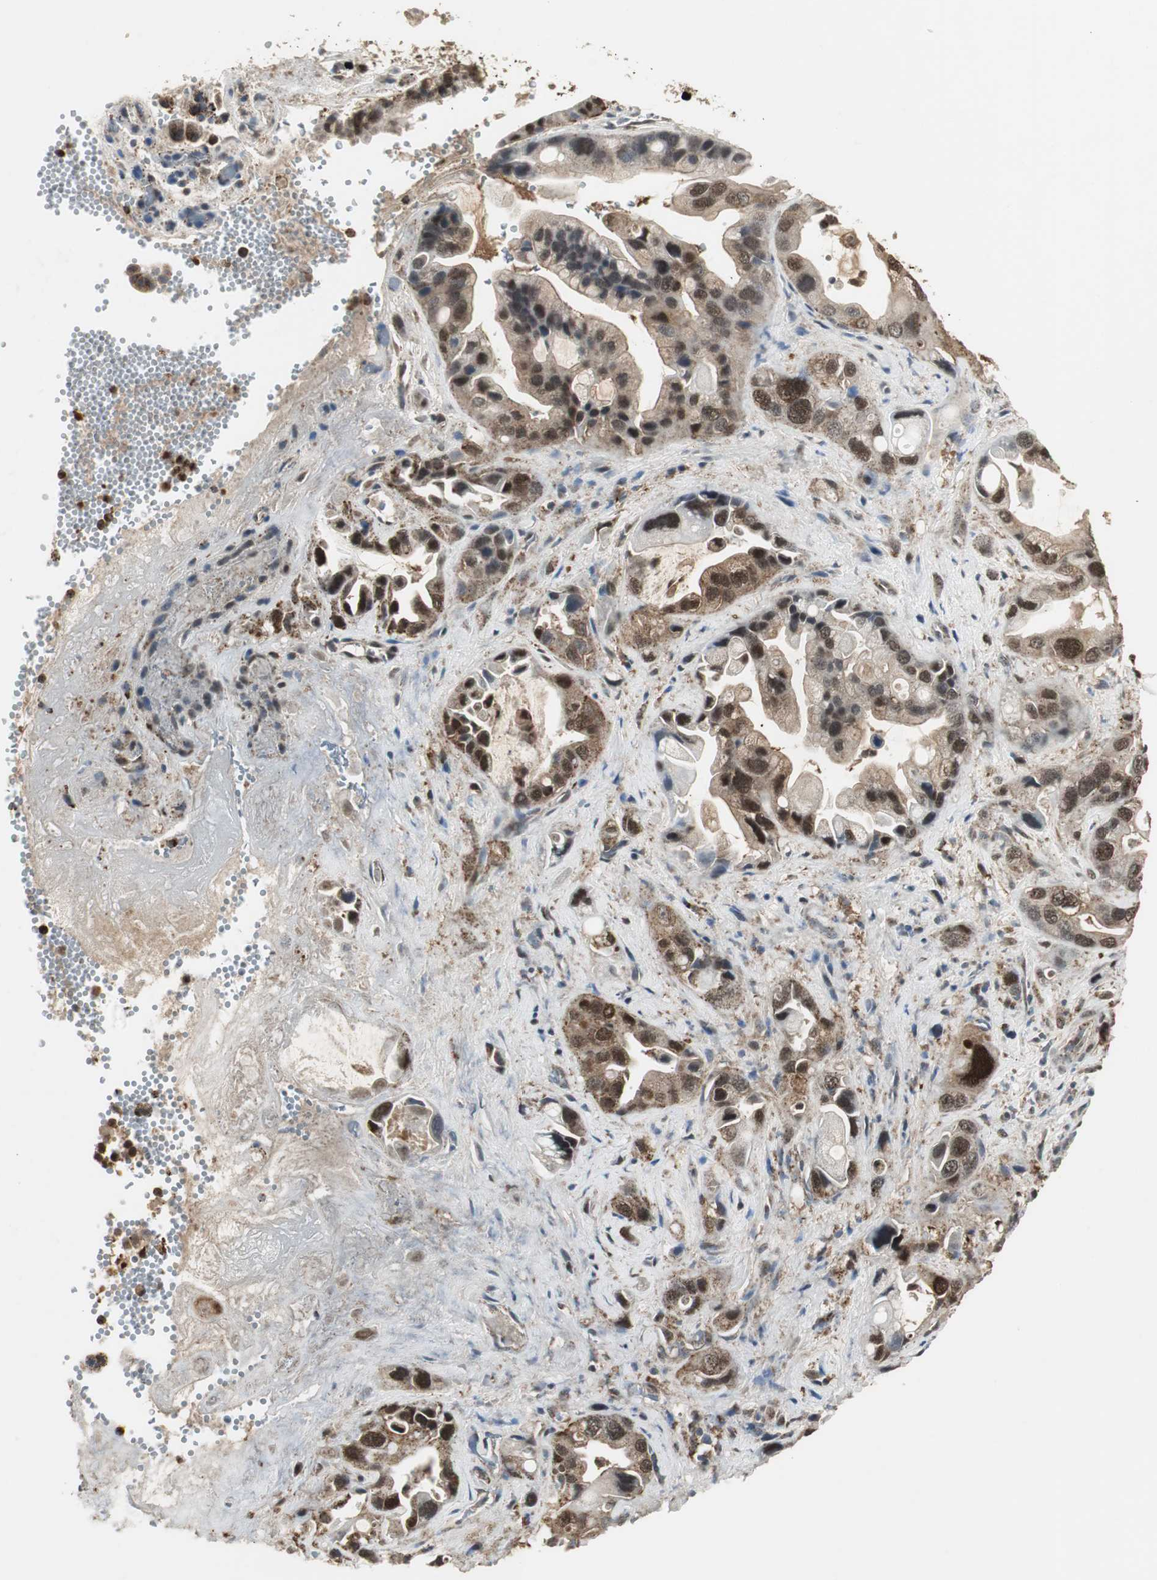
{"staining": {"intensity": "strong", "quantity": ">75%", "location": "cytoplasmic/membranous,nuclear"}, "tissue": "pancreatic cancer", "cell_type": "Tumor cells", "image_type": "cancer", "snomed": [{"axis": "morphology", "description": "Adenocarcinoma, NOS"}, {"axis": "topography", "description": "Pancreas"}], "caption": "Pancreatic adenocarcinoma stained with DAB (3,3'-diaminobenzidine) immunohistochemistry demonstrates high levels of strong cytoplasmic/membranous and nuclear expression in approximately >75% of tumor cells.", "gene": "PLIN3", "patient": {"sex": "female", "age": 77}}